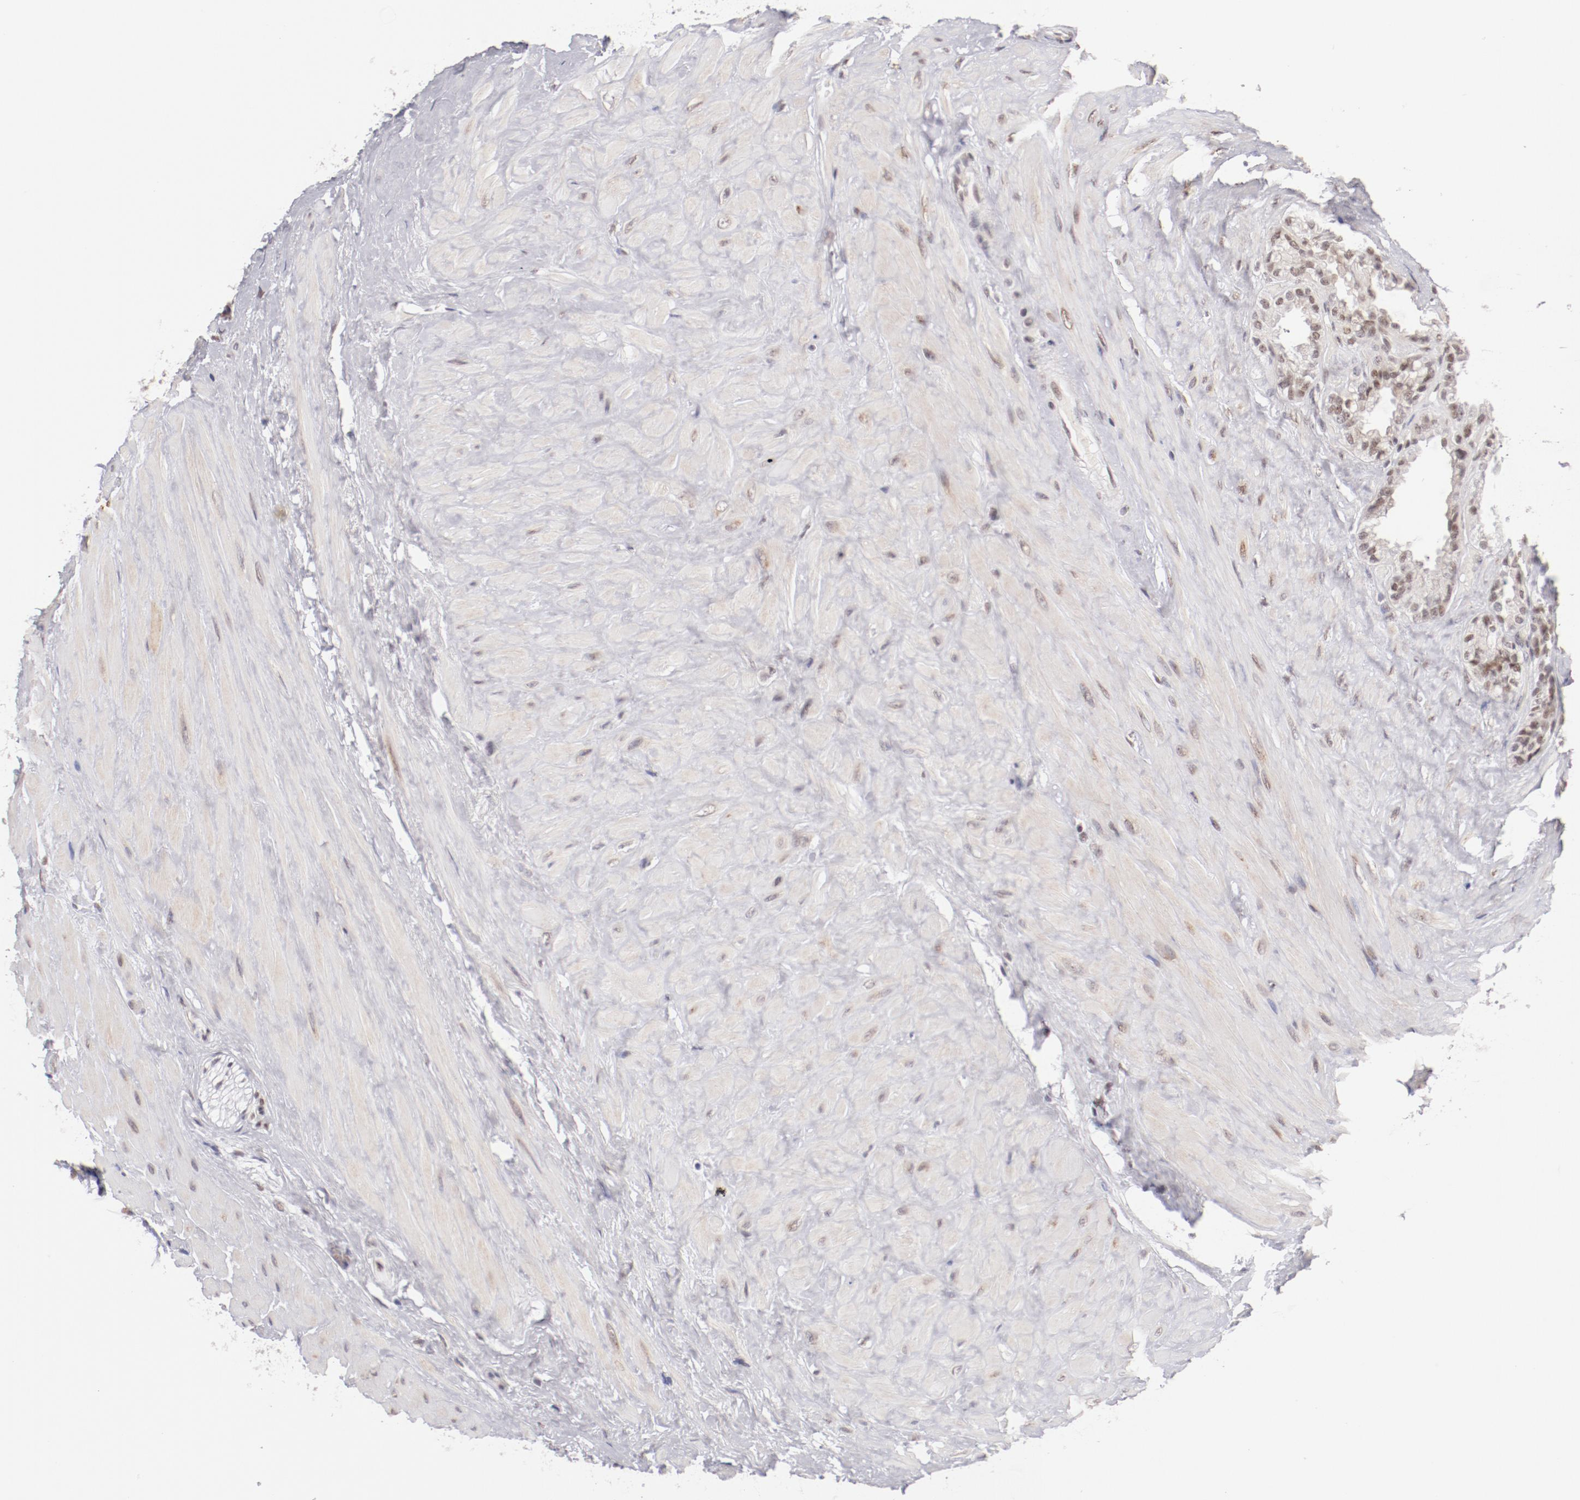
{"staining": {"intensity": "moderate", "quantity": "25%-75%", "location": "nuclear"}, "tissue": "seminal vesicle", "cell_type": "Glandular cells", "image_type": "normal", "snomed": [{"axis": "morphology", "description": "Normal tissue, NOS"}, {"axis": "morphology", "description": "Inflammation, NOS"}, {"axis": "topography", "description": "Urinary bladder"}, {"axis": "topography", "description": "Prostate"}, {"axis": "topography", "description": "Seminal veicle"}], "caption": "Glandular cells exhibit moderate nuclear expression in approximately 25%-75% of cells in benign seminal vesicle. (brown staining indicates protein expression, while blue staining denotes nuclei).", "gene": "TFAP4", "patient": {"sex": "male", "age": 82}}